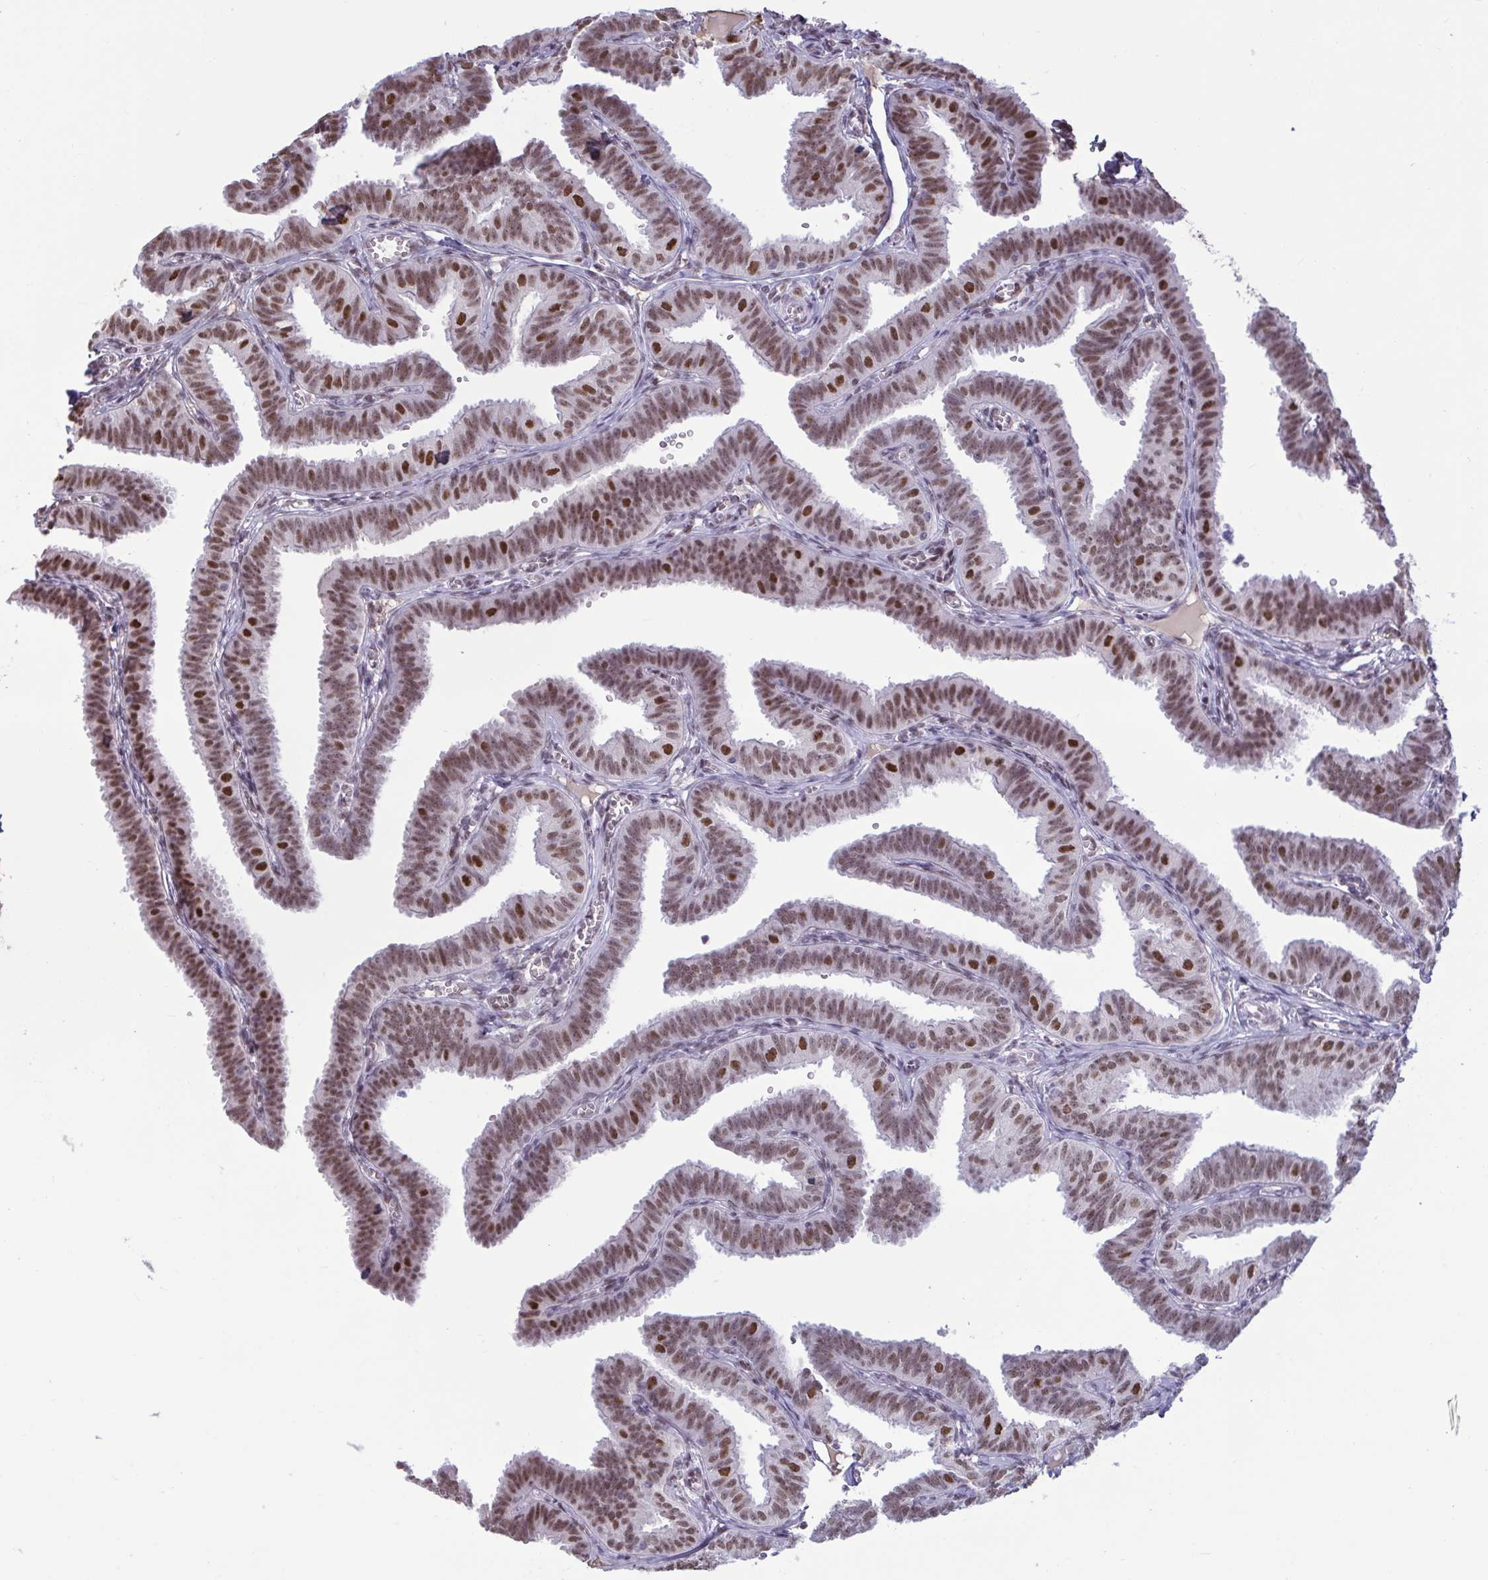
{"staining": {"intensity": "moderate", "quantity": ">75%", "location": "nuclear"}, "tissue": "fallopian tube", "cell_type": "Glandular cells", "image_type": "normal", "snomed": [{"axis": "morphology", "description": "Normal tissue, NOS"}, {"axis": "topography", "description": "Fallopian tube"}], "caption": "Fallopian tube stained with a brown dye displays moderate nuclear positive expression in about >75% of glandular cells.", "gene": "CBFA2T2", "patient": {"sex": "female", "age": 25}}